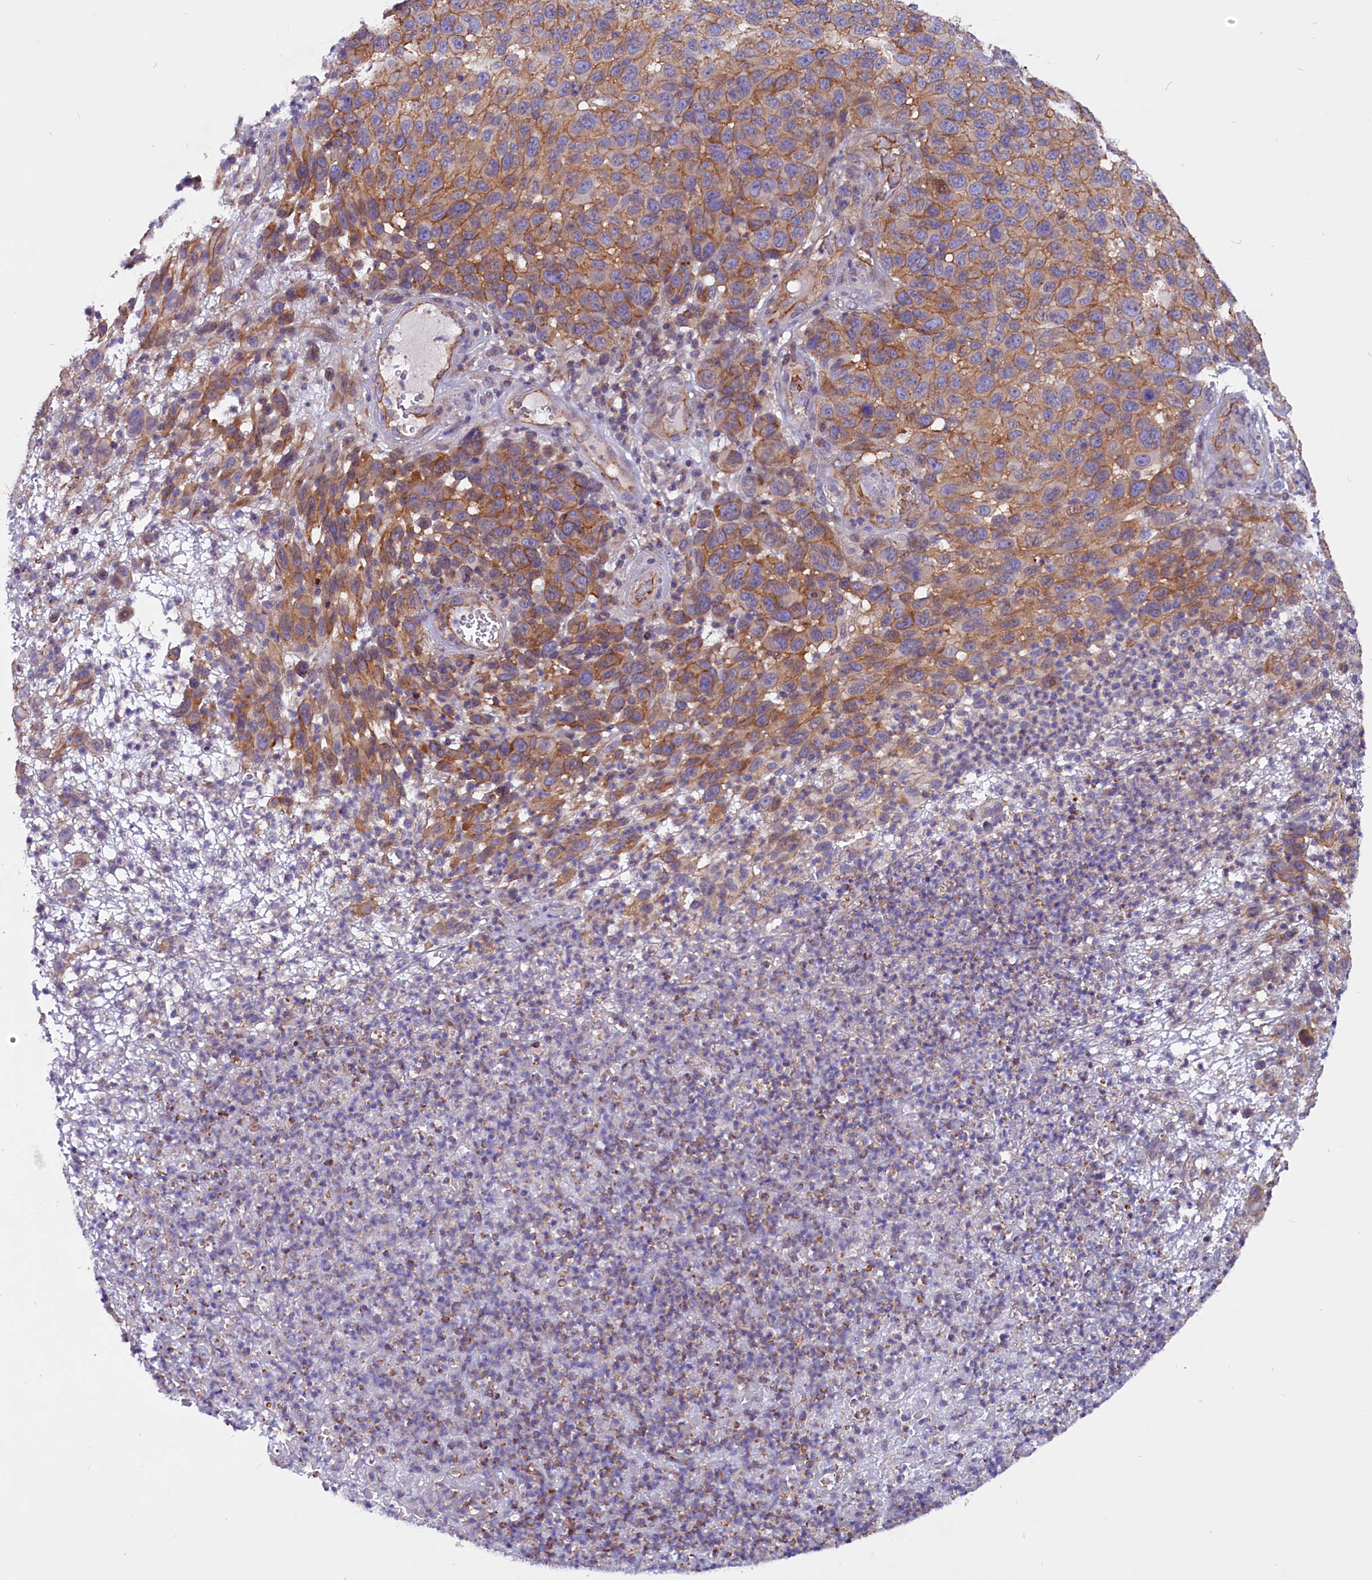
{"staining": {"intensity": "moderate", "quantity": "25%-75%", "location": "cytoplasmic/membranous"}, "tissue": "melanoma", "cell_type": "Tumor cells", "image_type": "cancer", "snomed": [{"axis": "morphology", "description": "Malignant melanoma, NOS"}, {"axis": "topography", "description": "Skin"}], "caption": "A brown stain highlights moderate cytoplasmic/membranous positivity of a protein in melanoma tumor cells.", "gene": "ZNF749", "patient": {"sex": "male", "age": 49}}